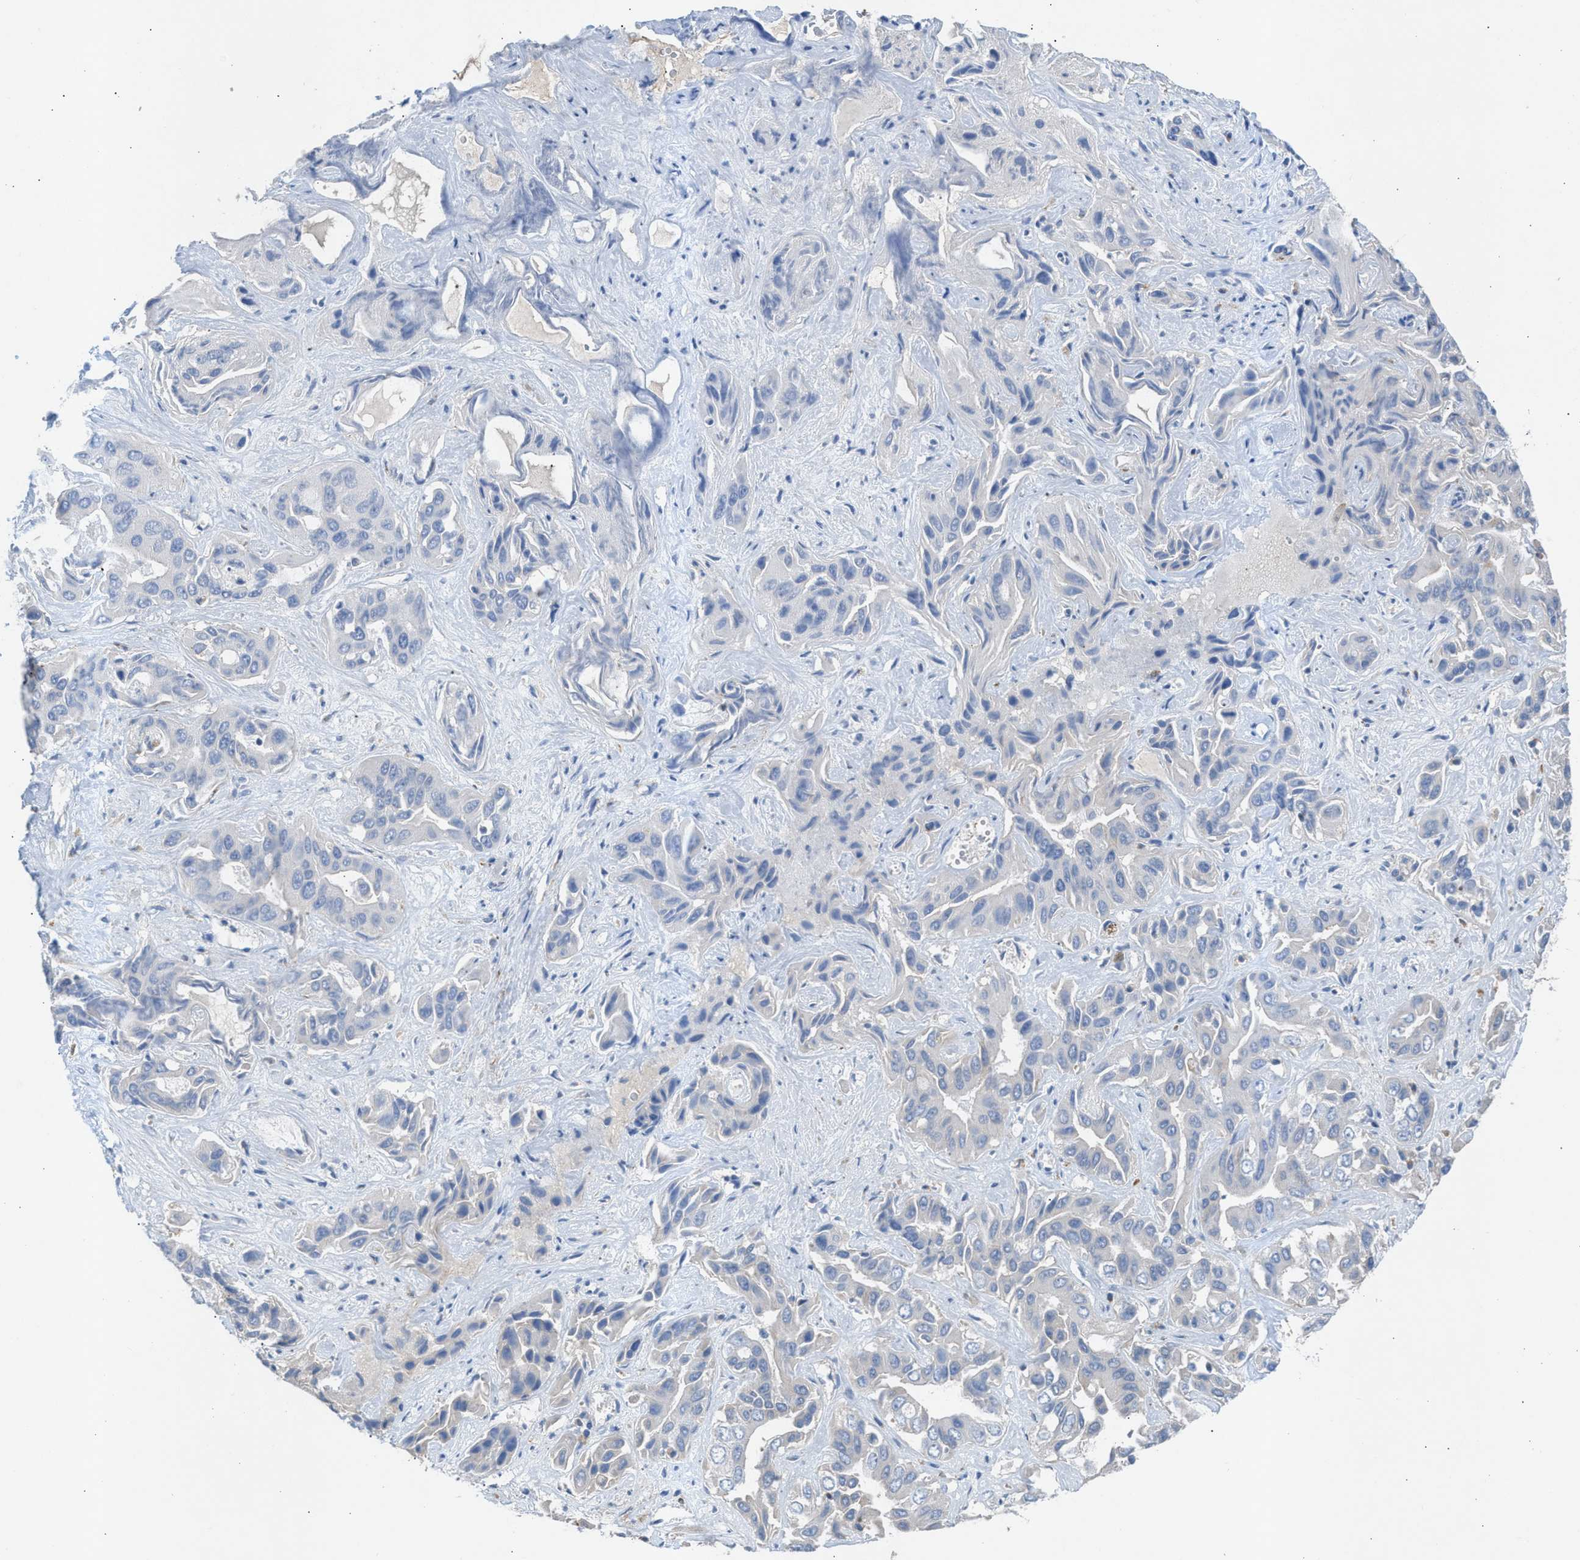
{"staining": {"intensity": "negative", "quantity": "none", "location": "none"}, "tissue": "liver cancer", "cell_type": "Tumor cells", "image_type": "cancer", "snomed": [{"axis": "morphology", "description": "Cholangiocarcinoma"}, {"axis": "topography", "description": "Liver"}], "caption": "Immunohistochemistry image of cholangiocarcinoma (liver) stained for a protein (brown), which displays no expression in tumor cells.", "gene": "AOAH", "patient": {"sex": "female", "age": 52}}